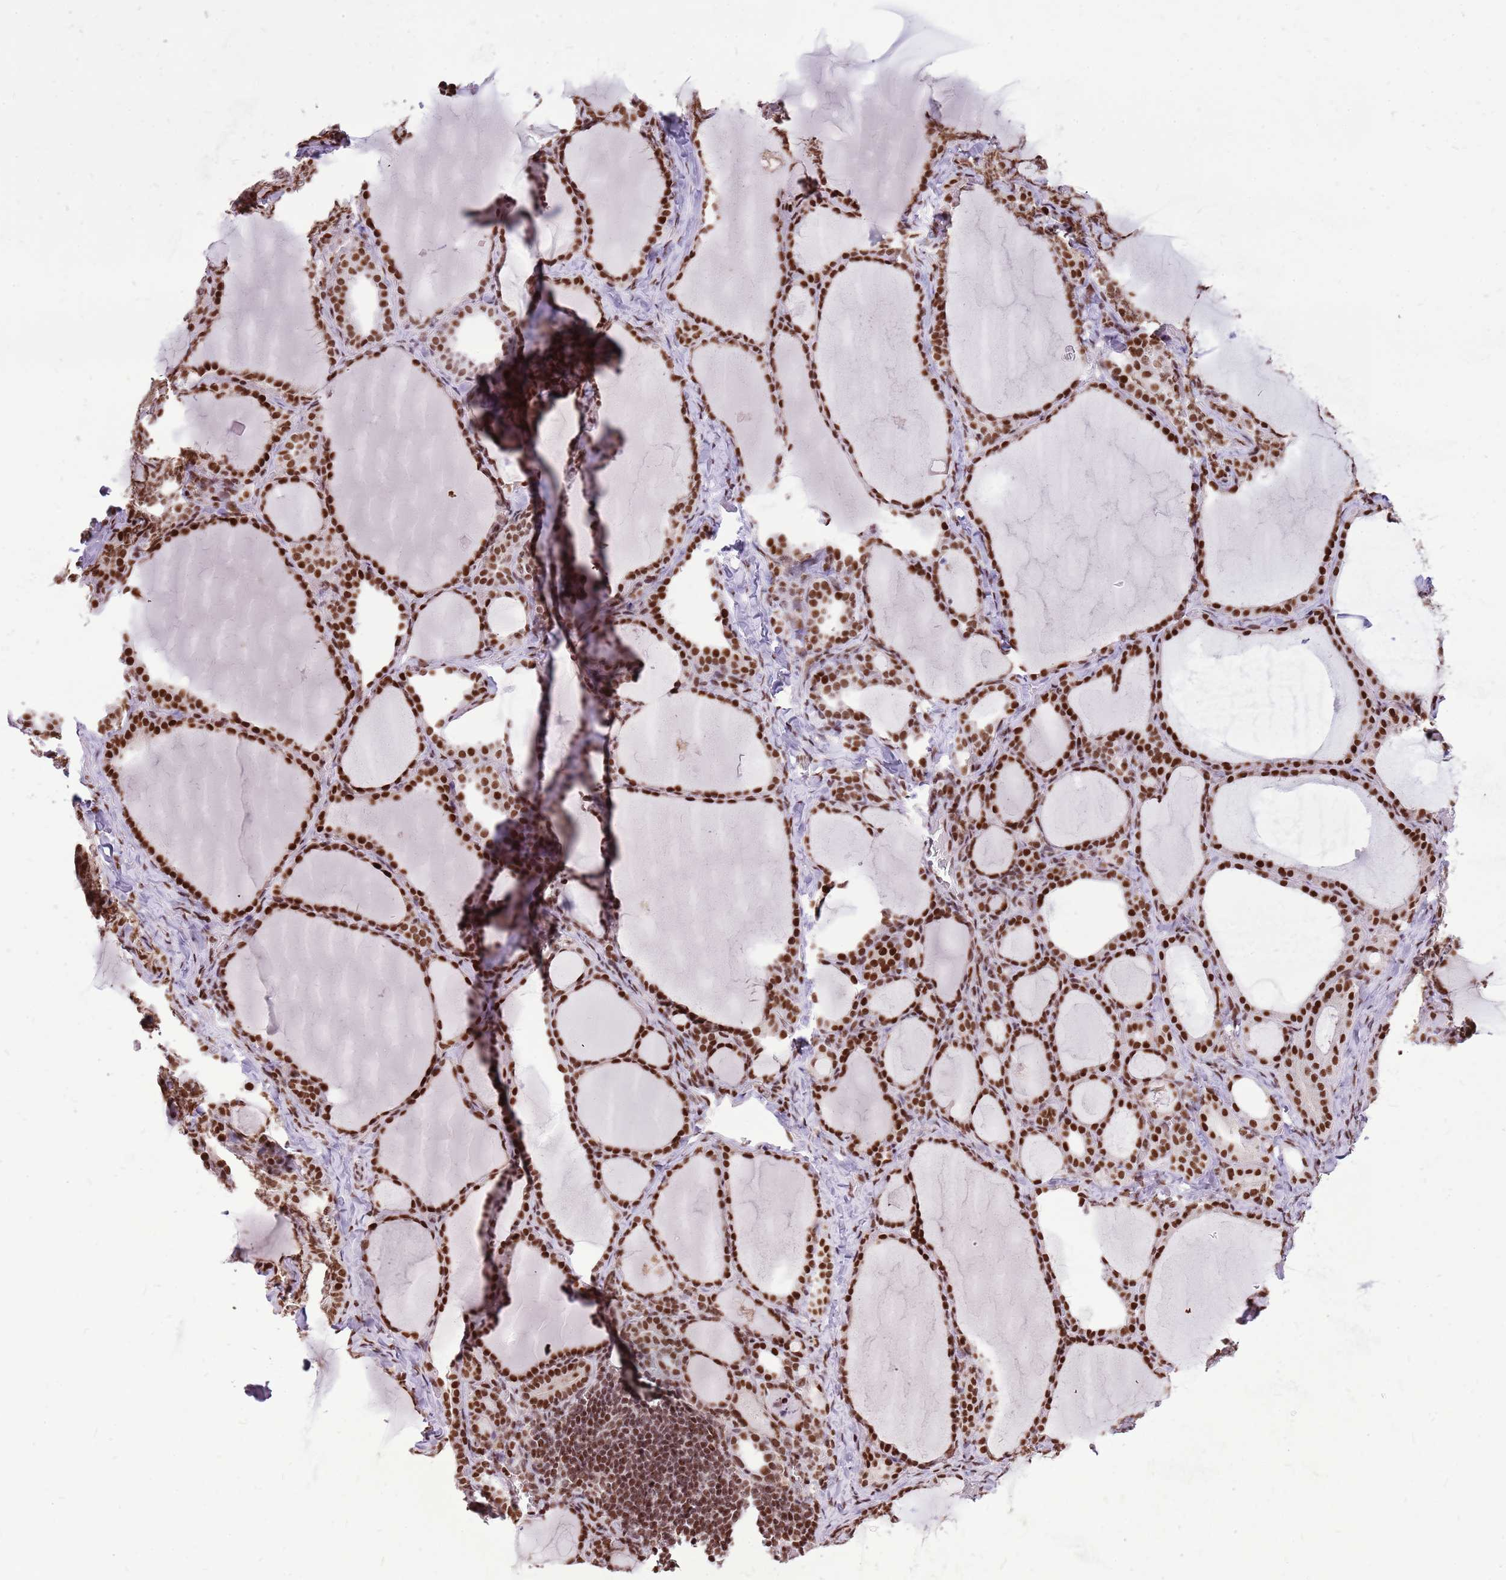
{"staining": {"intensity": "strong", "quantity": ">75%", "location": "nuclear"}, "tissue": "thyroid gland", "cell_type": "Glandular cells", "image_type": "normal", "snomed": [{"axis": "morphology", "description": "Normal tissue, NOS"}, {"axis": "topography", "description": "Thyroid gland"}], "caption": "The histopathology image demonstrates staining of benign thyroid gland, revealing strong nuclear protein positivity (brown color) within glandular cells. (DAB = brown stain, brightfield microscopy at high magnification).", "gene": "WASHC4", "patient": {"sex": "female", "age": 39}}